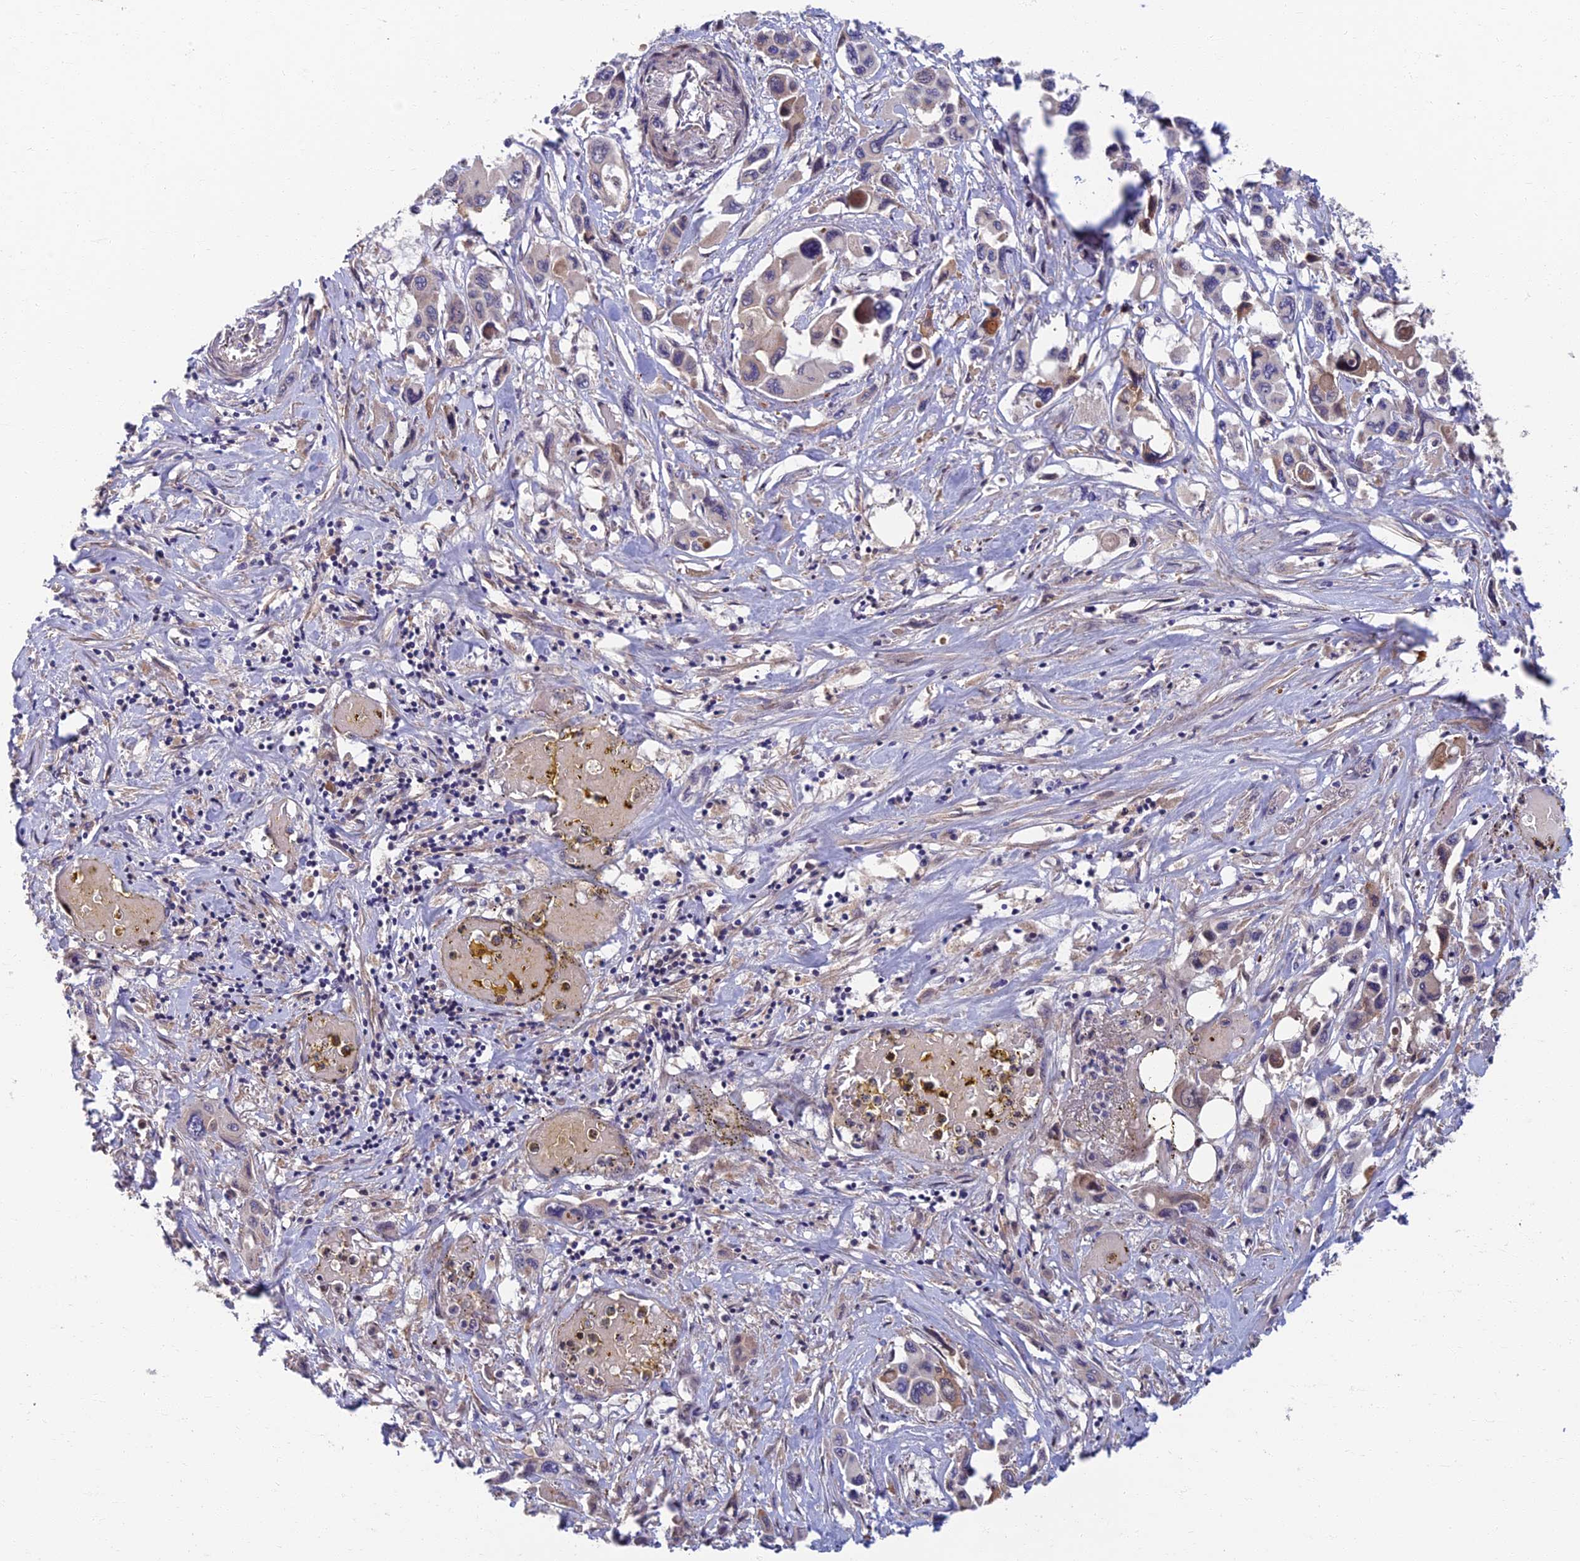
{"staining": {"intensity": "negative", "quantity": "none", "location": "none"}, "tissue": "pancreatic cancer", "cell_type": "Tumor cells", "image_type": "cancer", "snomed": [{"axis": "morphology", "description": "Adenocarcinoma, NOS"}, {"axis": "topography", "description": "Pancreas"}], "caption": "The IHC histopathology image has no significant expression in tumor cells of pancreatic cancer (adenocarcinoma) tissue.", "gene": "SOGA1", "patient": {"sex": "male", "age": 92}}